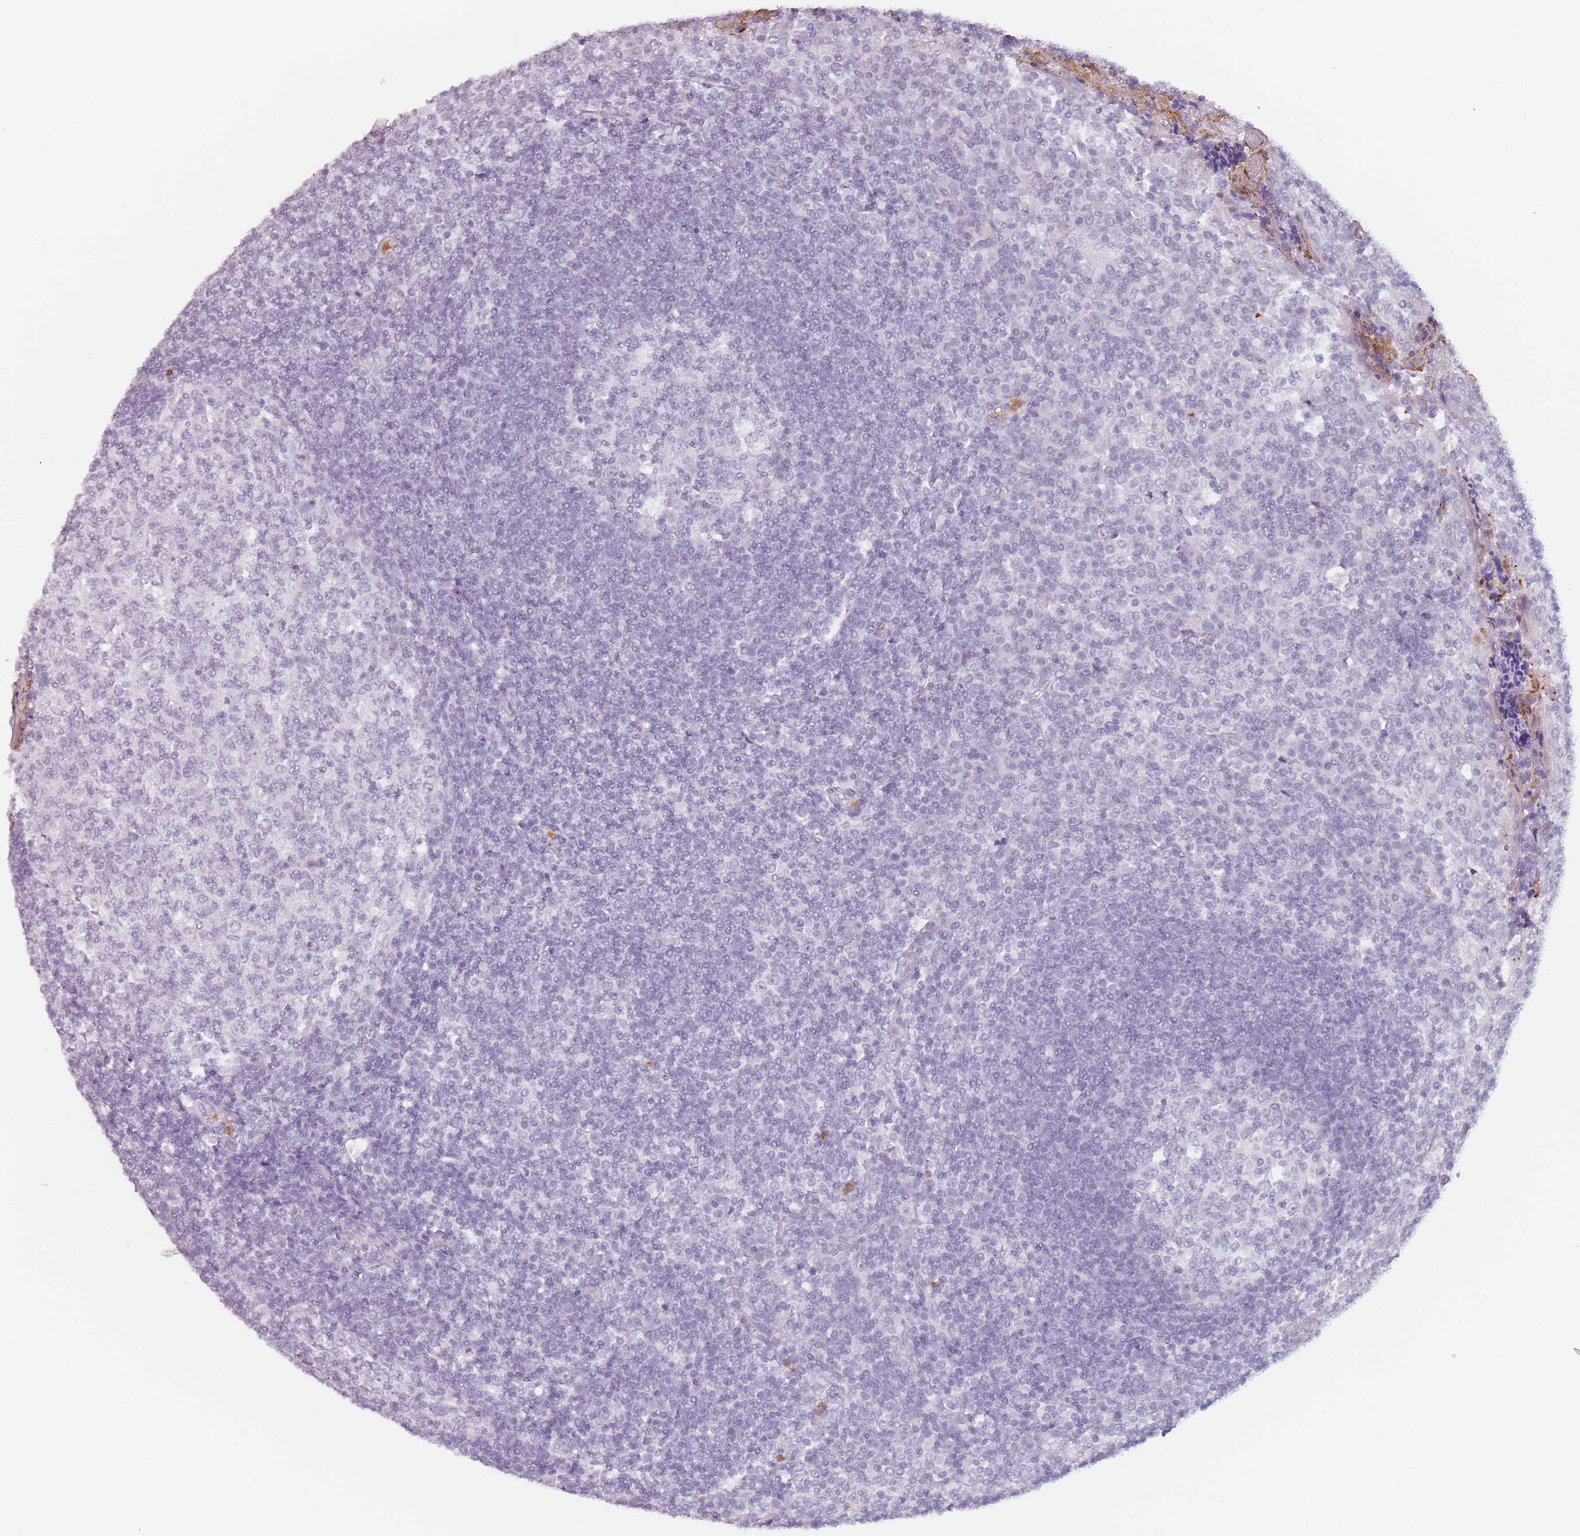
{"staining": {"intensity": "negative", "quantity": "none", "location": "none"}, "tissue": "tonsil", "cell_type": "Germinal center cells", "image_type": "normal", "snomed": [{"axis": "morphology", "description": "Normal tissue, NOS"}, {"axis": "topography", "description": "Tonsil"}], "caption": "Micrograph shows no significant protein staining in germinal center cells of benign tonsil. (Stains: DAB (3,3'-diaminobenzidine) IHC with hematoxylin counter stain, Microscopy: brightfield microscopy at high magnification).", "gene": "ZNF584", "patient": {"sex": "female", "age": 19}}